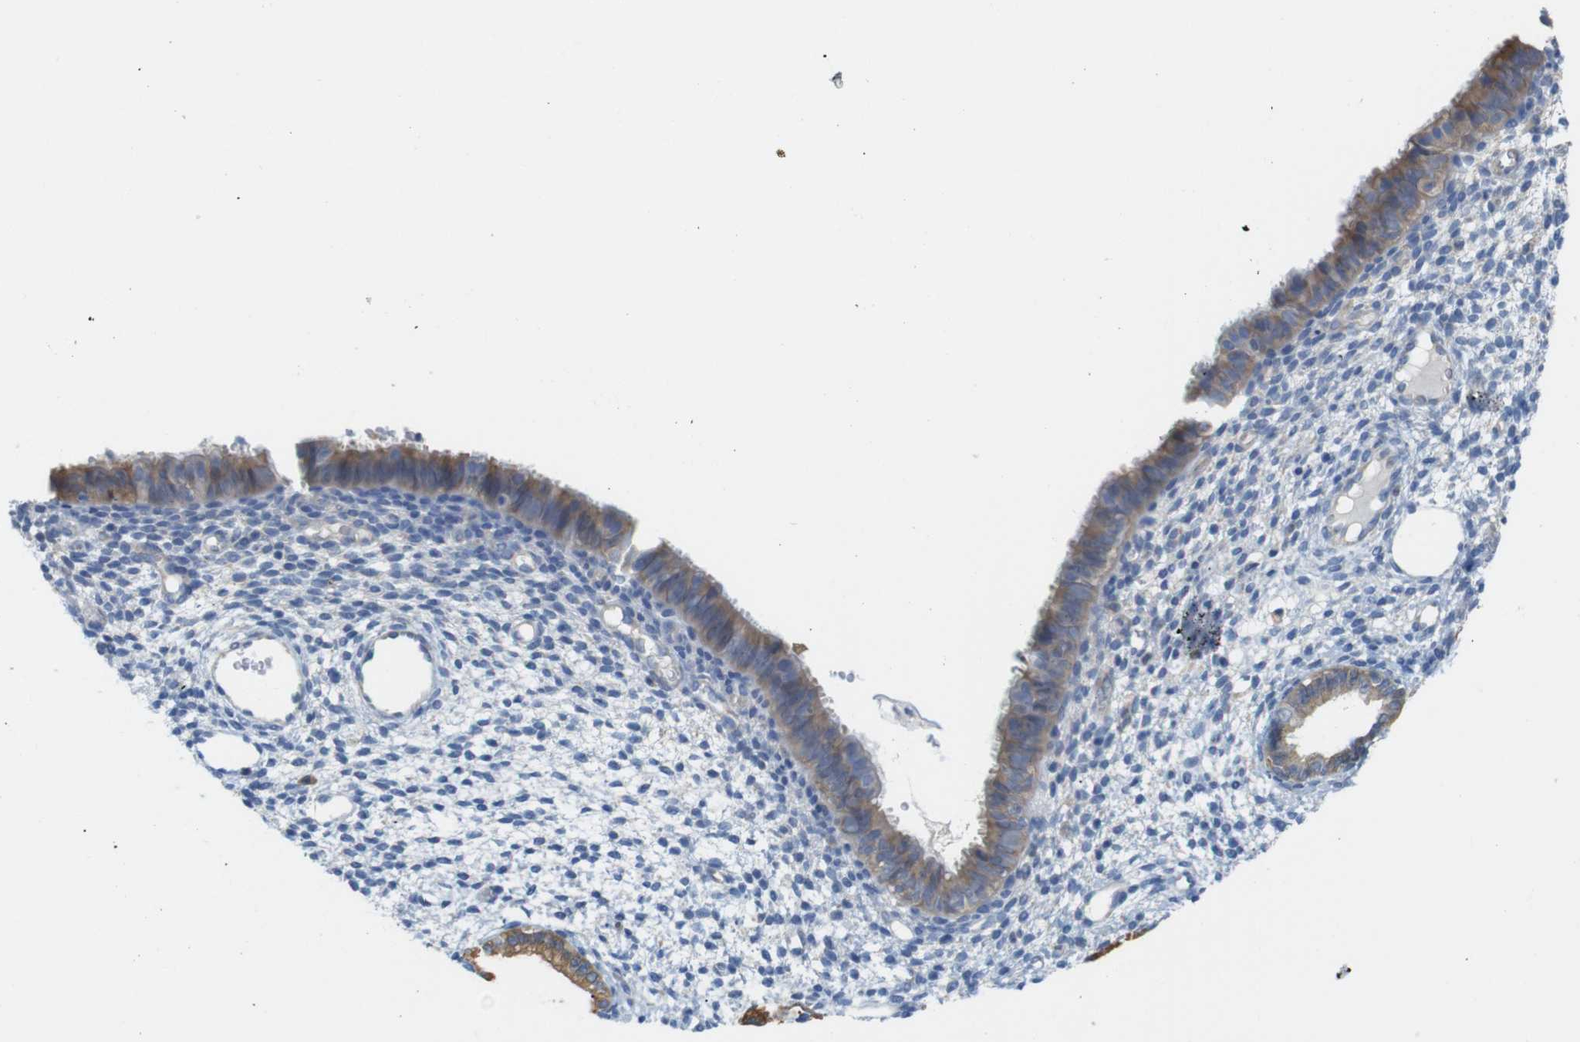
{"staining": {"intensity": "negative", "quantity": "none", "location": "none"}, "tissue": "endometrium", "cell_type": "Cells in endometrial stroma", "image_type": "normal", "snomed": [{"axis": "morphology", "description": "Normal tissue, NOS"}, {"axis": "topography", "description": "Endometrium"}], "caption": "IHC photomicrograph of normal endometrium: human endometrium stained with DAB (3,3'-diaminobenzidine) demonstrates no significant protein positivity in cells in endometrial stroma.", "gene": "NEBL", "patient": {"sex": "female", "age": 61}}